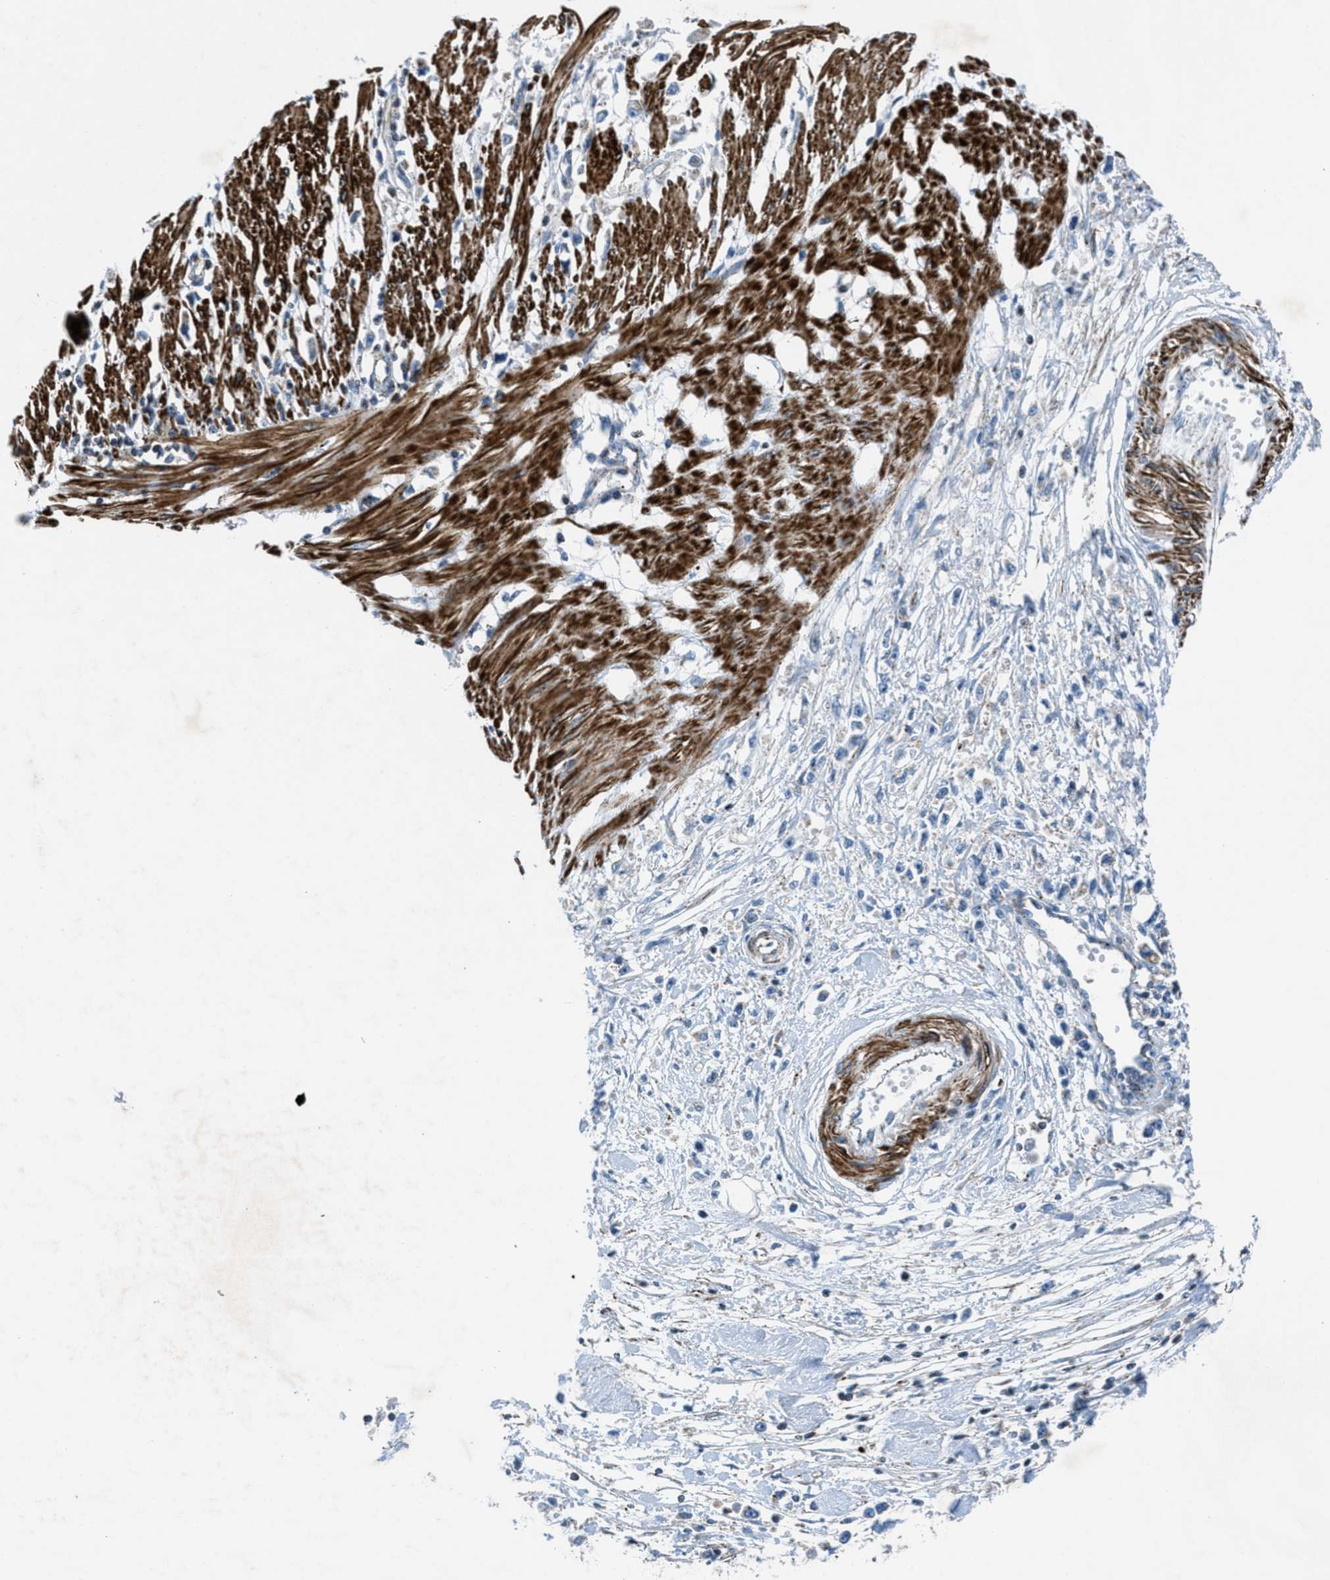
{"staining": {"intensity": "negative", "quantity": "none", "location": "none"}, "tissue": "stomach cancer", "cell_type": "Tumor cells", "image_type": "cancer", "snomed": [{"axis": "morphology", "description": "Adenocarcinoma, NOS"}, {"axis": "topography", "description": "Stomach"}], "caption": "Immunohistochemistry (IHC) micrograph of stomach adenocarcinoma stained for a protein (brown), which reveals no positivity in tumor cells. (Stains: DAB (3,3'-diaminobenzidine) immunohistochemistry (IHC) with hematoxylin counter stain, Microscopy: brightfield microscopy at high magnification).", "gene": "MFSD13A", "patient": {"sex": "female", "age": 59}}